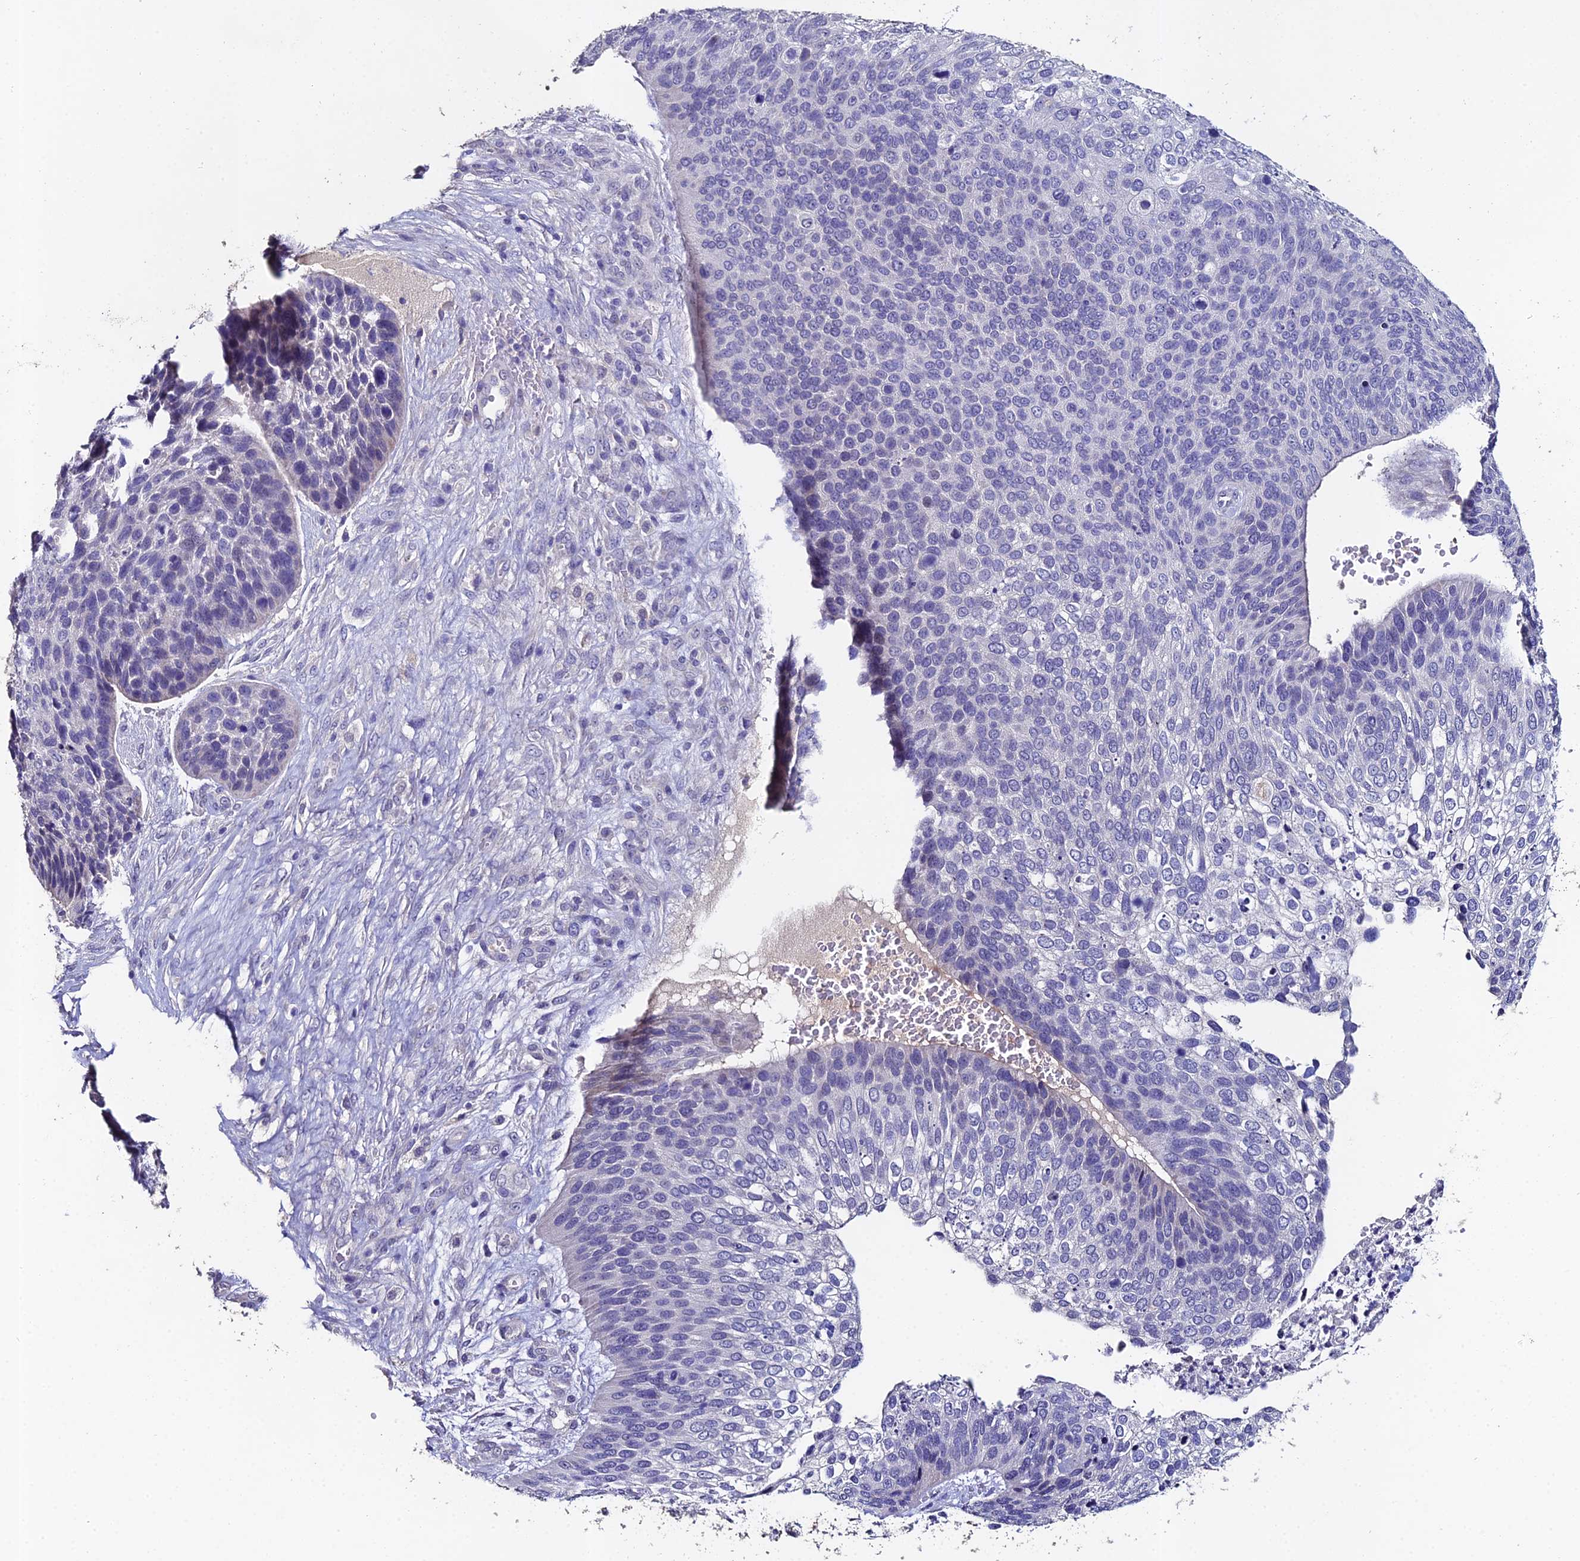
{"staining": {"intensity": "negative", "quantity": "none", "location": "none"}, "tissue": "skin cancer", "cell_type": "Tumor cells", "image_type": "cancer", "snomed": [{"axis": "morphology", "description": "Basal cell carcinoma"}, {"axis": "topography", "description": "Skin"}], "caption": "DAB (3,3'-diaminobenzidine) immunohistochemical staining of skin basal cell carcinoma displays no significant staining in tumor cells.", "gene": "ESRRG", "patient": {"sex": "female", "age": 74}}